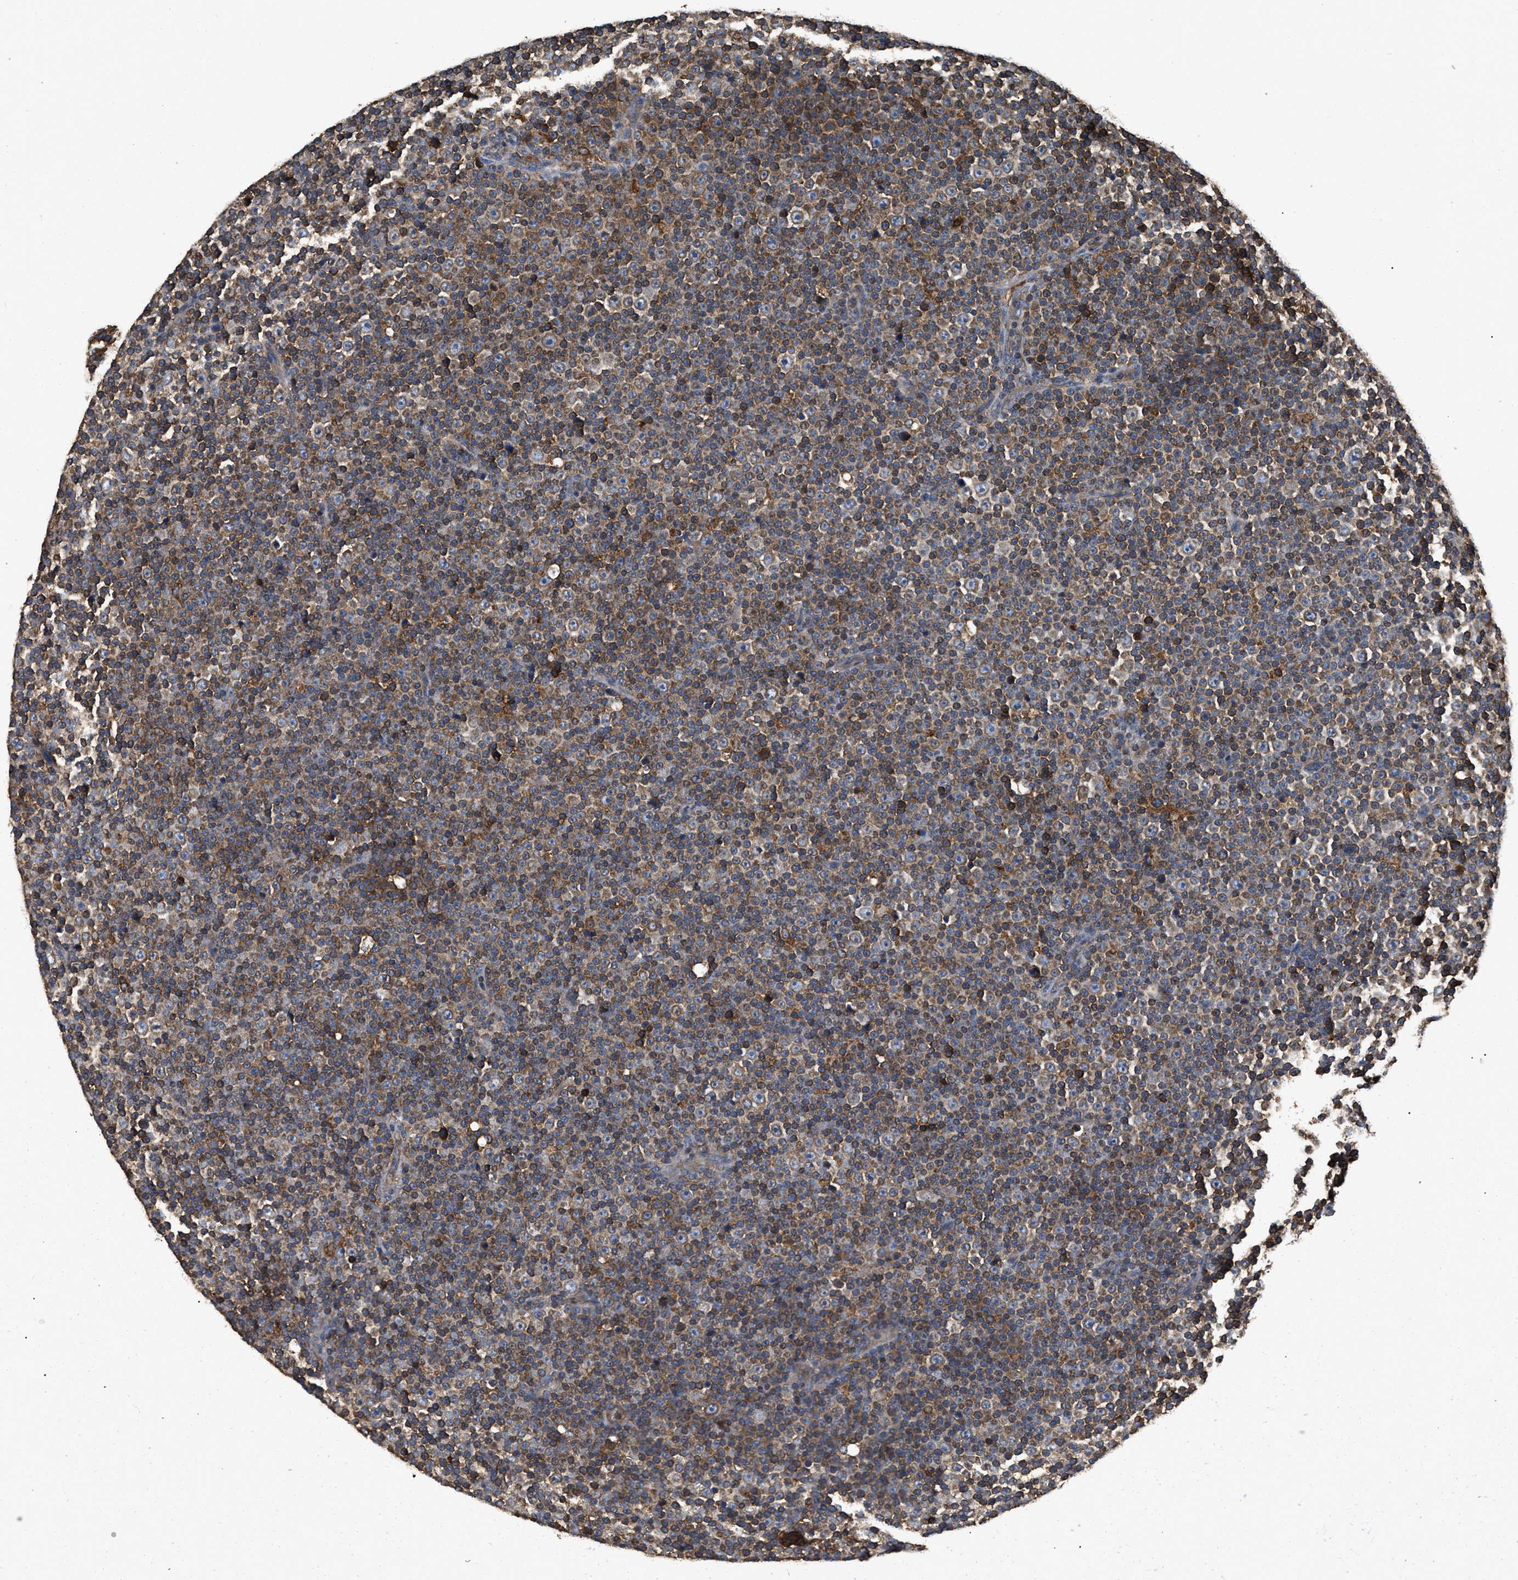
{"staining": {"intensity": "moderate", "quantity": "25%-75%", "location": "cytoplasmic/membranous"}, "tissue": "lymphoma", "cell_type": "Tumor cells", "image_type": "cancer", "snomed": [{"axis": "morphology", "description": "Malignant lymphoma, non-Hodgkin's type, Low grade"}, {"axis": "topography", "description": "Lymph node"}], "caption": "This image demonstrates IHC staining of human malignant lymphoma, non-Hodgkin's type (low-grade), with medium moderate cytoplasmic/membranous staining in approximately 25%-75% of tumor cells.", "gene": "LINGO2", "patient": {"sex": "female", "age": 67}}